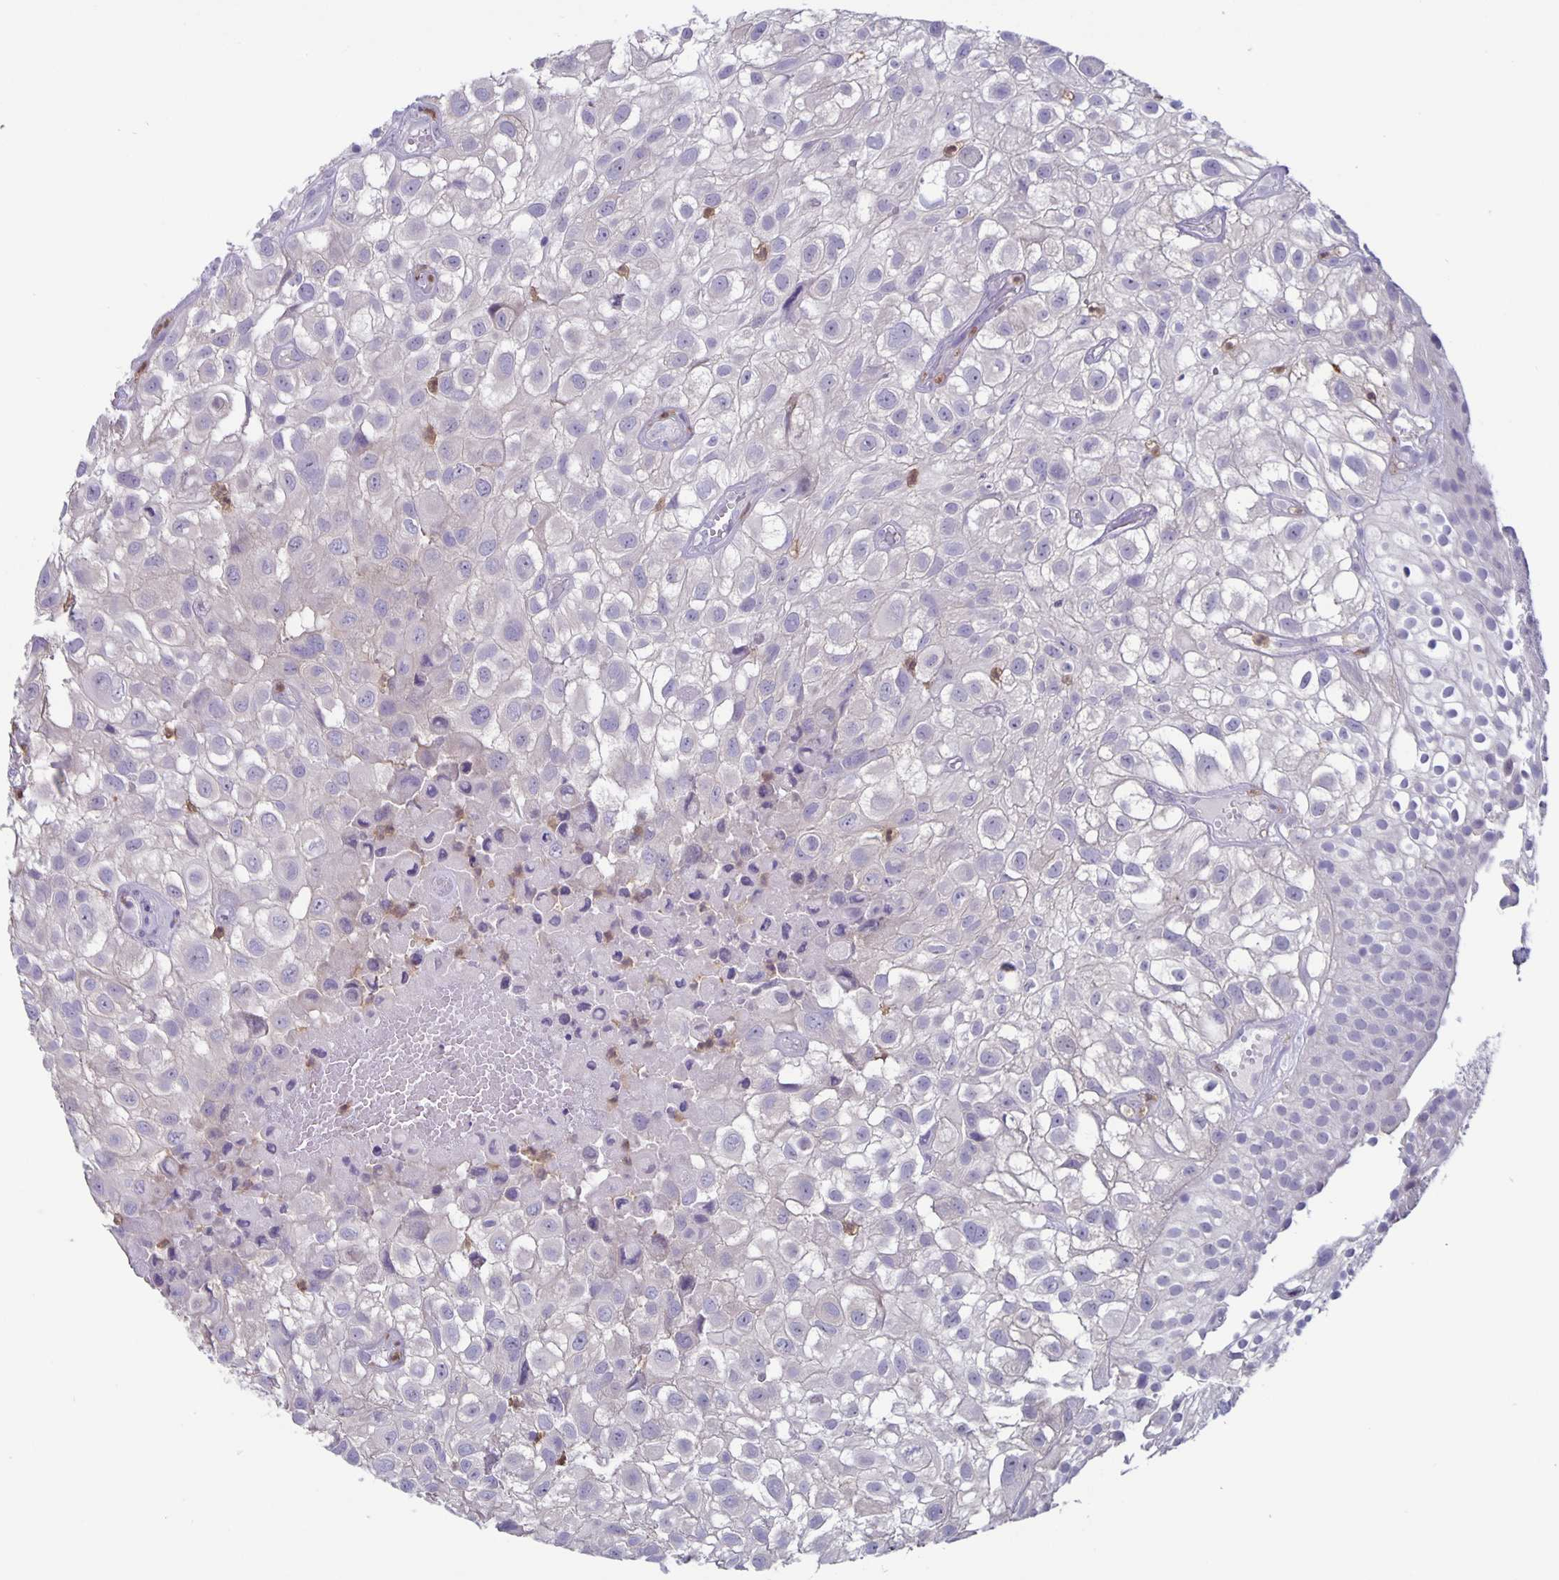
{"staining": {"intensity": "negative", "quantity": "none", "location": "none"}, "tissue": "urothelial cancer", "cell_type": "Tumor cells", "image_type": "cancer", "snomed": [{"axis": "morphology", "description": "Urothelial carcinoma, High grade"}, {"axis": "topography", "description": "Urinary bladder"}], "caption": "Immunohistochemical staining of high-grade urothelial carcinoma exhibits no significant expression in tumor cells.", "gene": "PLCB3", "patient": {"sex": "male", "age": 56}}